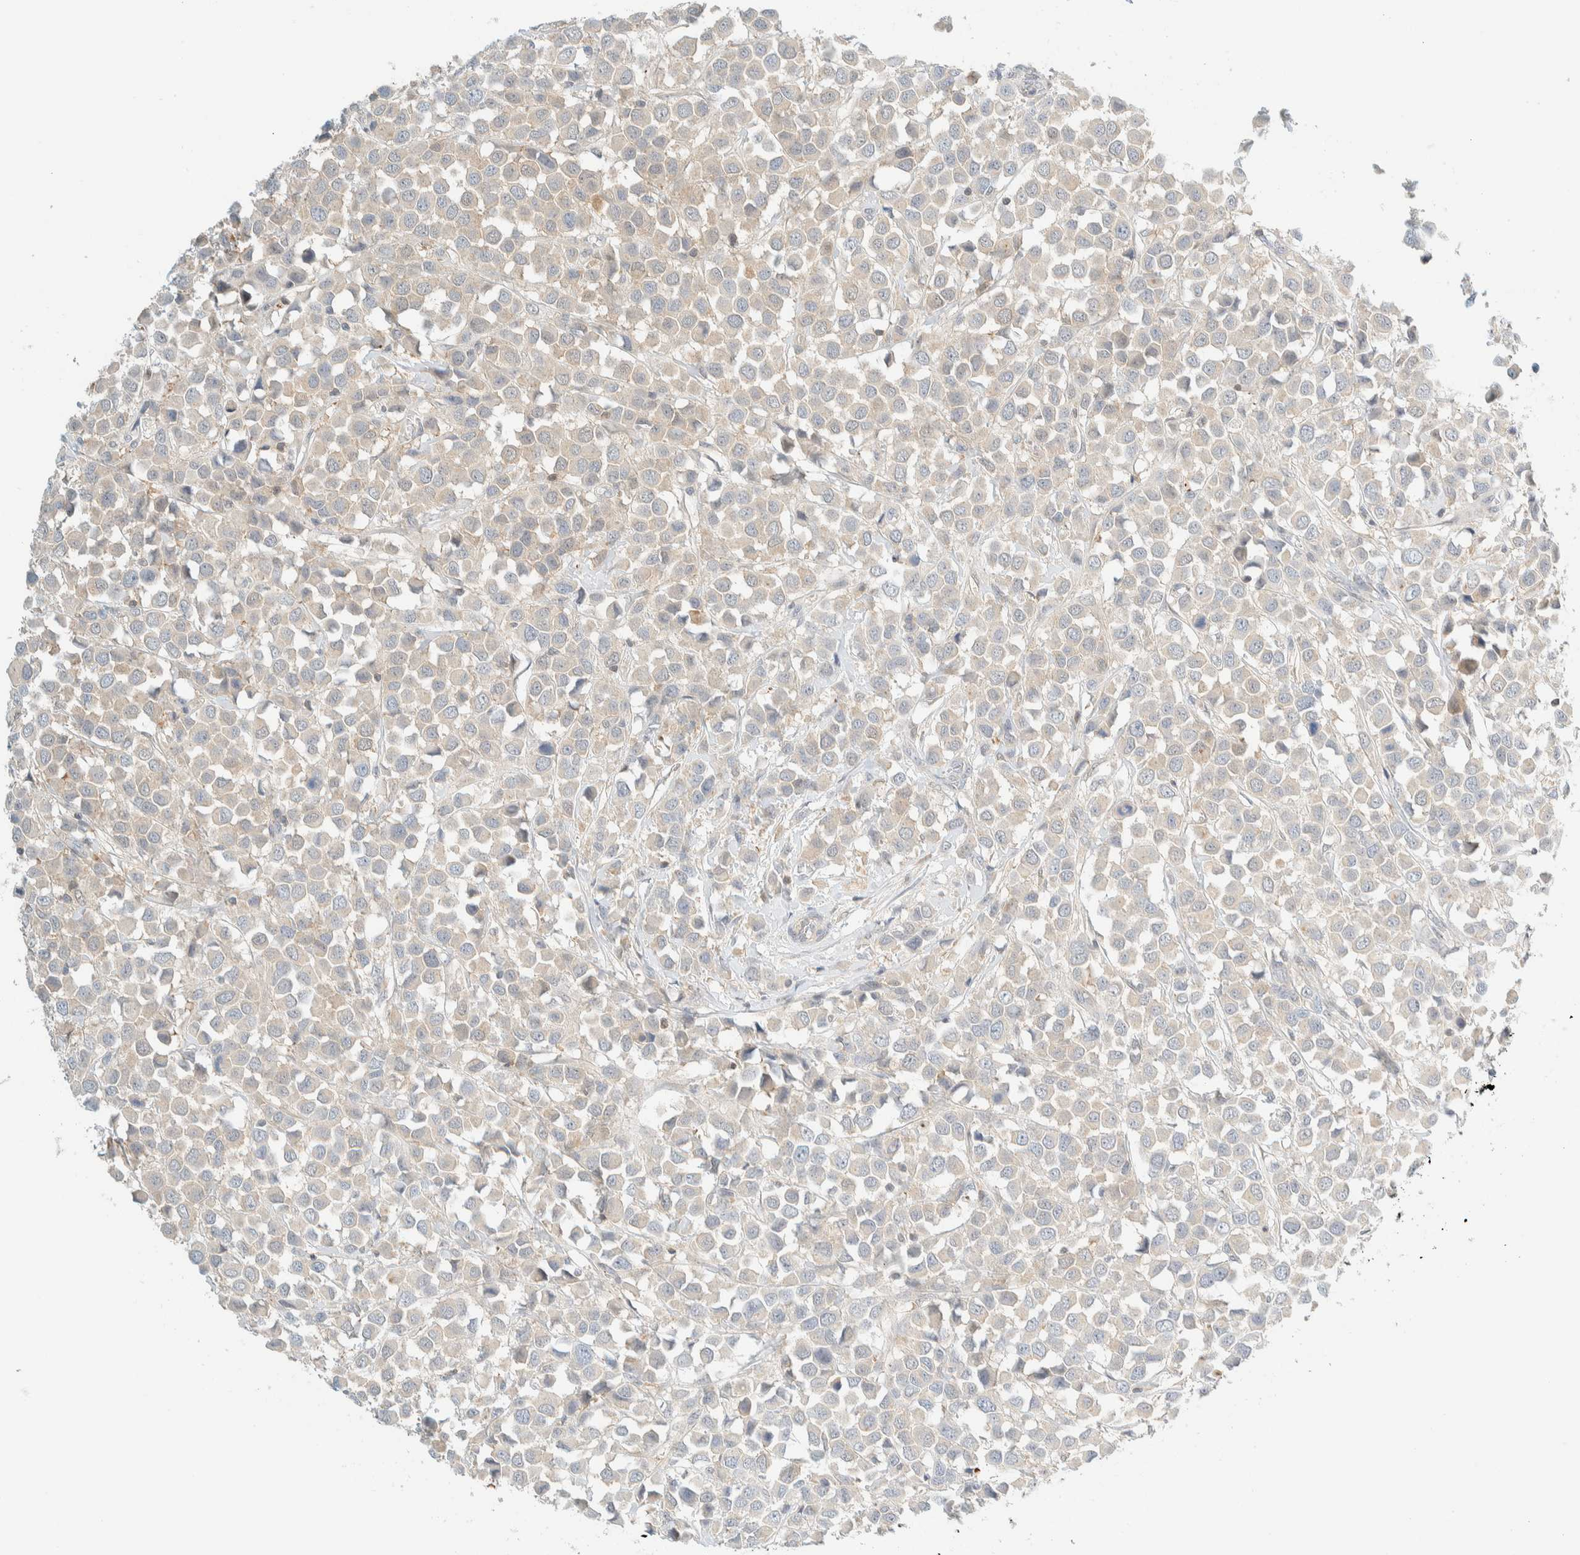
{"staining": {"intensity": "negative", "quantity": "none", "location": "none"}, "tissue": "breast cancer", "cell_type": "Tumor cells", "image_type": "cancer", "snomed": [{"axis": "morphology", "description": "Duct carcinoma"}, {"axis": "topography", "description": "Breast"}], "caption": "This is a image of immunohistochemistry (IHC) staining of breast cancer, which shows no expression in tumor cells.", "gene": "PCYT2", "patient": {"sex": "female", "age": 61}}